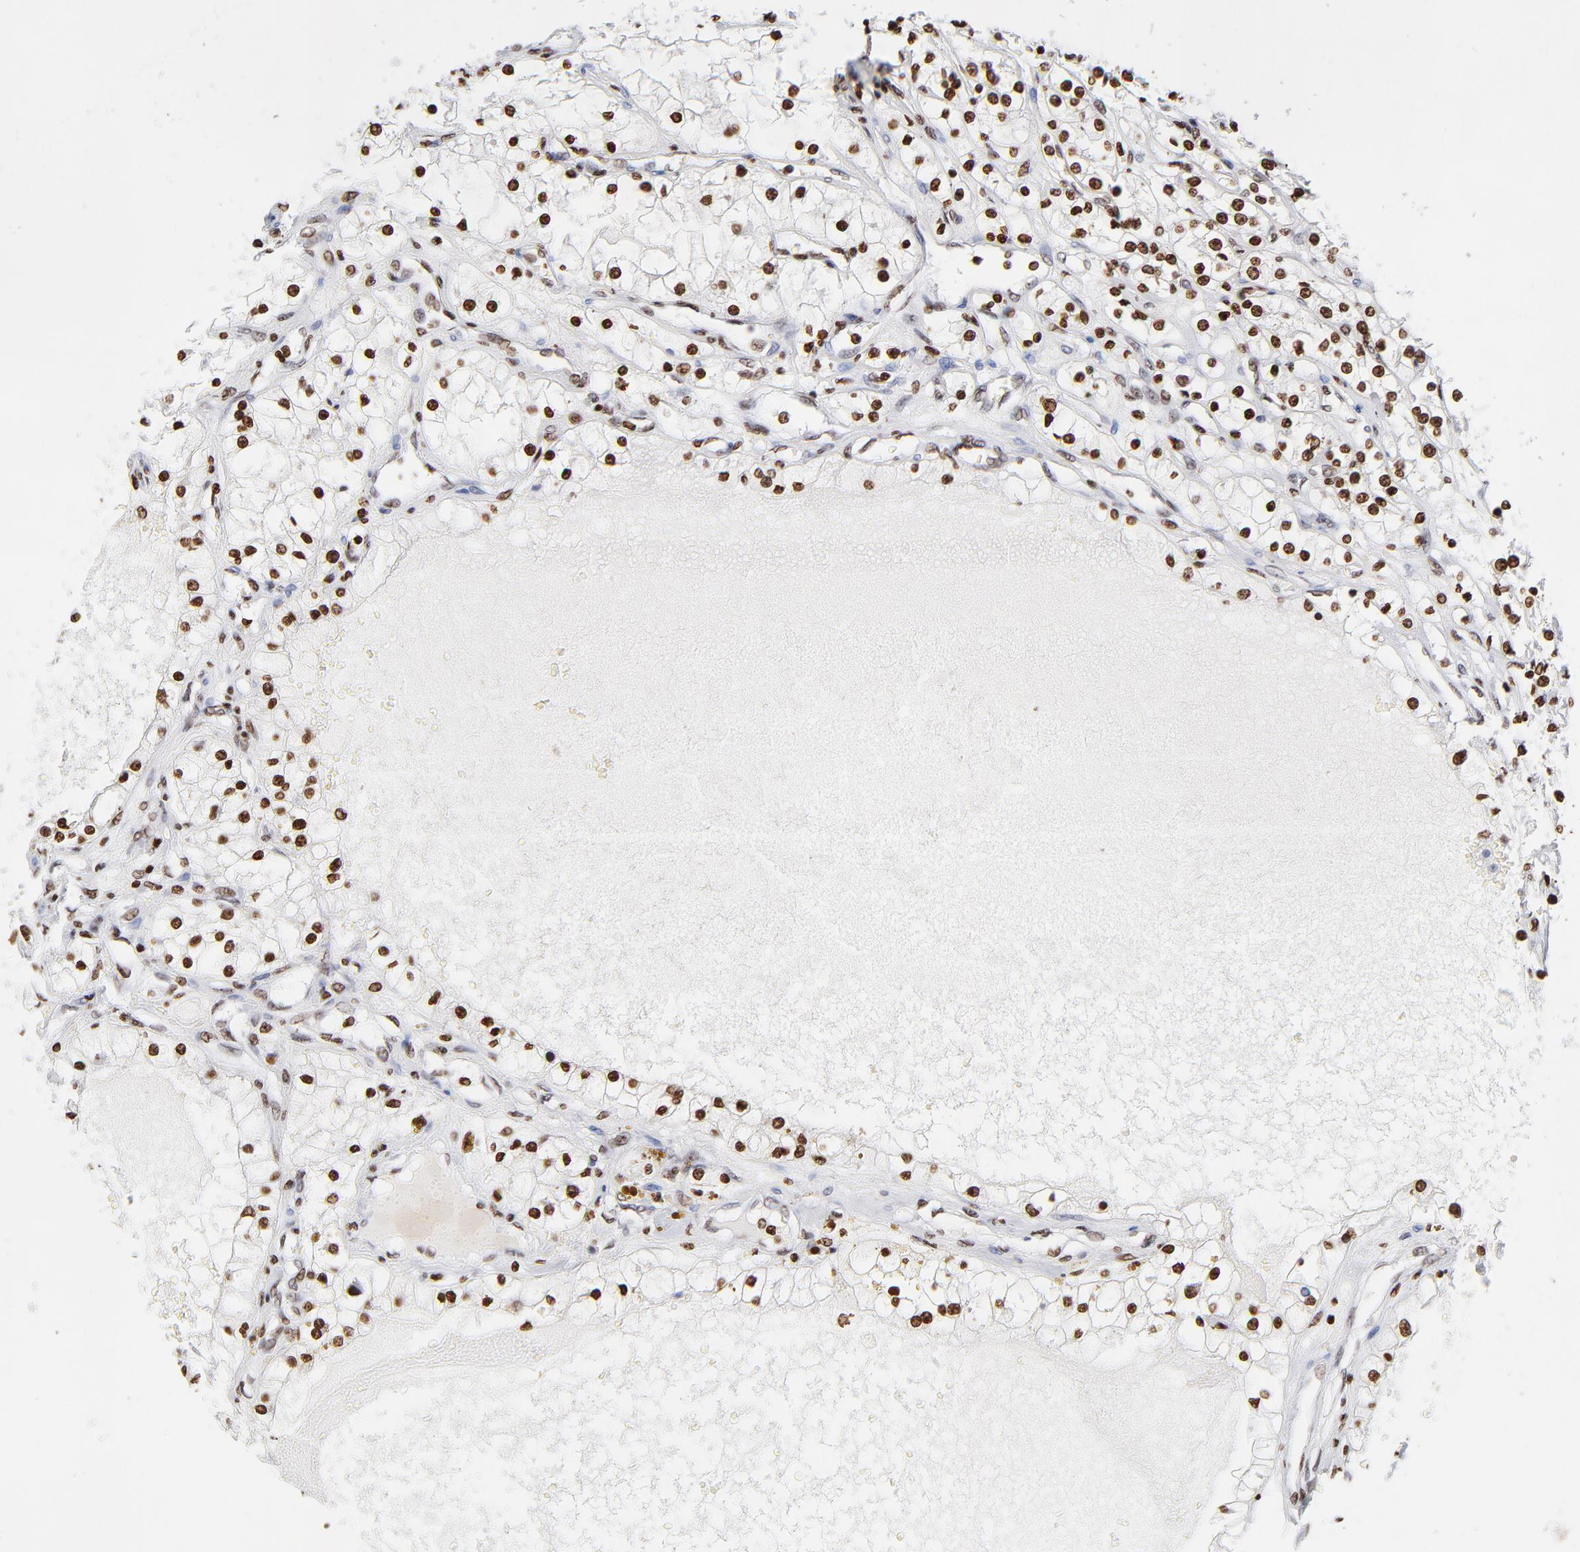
{"staining": {"intensity": "strong", "quantity": ">75%", "location": "nuclear"}, "tissue": "renal cancer", "cell_type": "Tumor cells", "image_type": "cancer", "snomed": [{"axis": "morphology", "description": "Adenocarcinoma, NOS"}, {"axis": "topography", "description": "Kidney"}], "caption": "Renal cancer (adenocarcinoma) stained with a brown dye shows strong nuclear positive staining in about >75% of tumor cells.", "gene": "FBH1", "patient": {"sex": "male", "age": 61}}